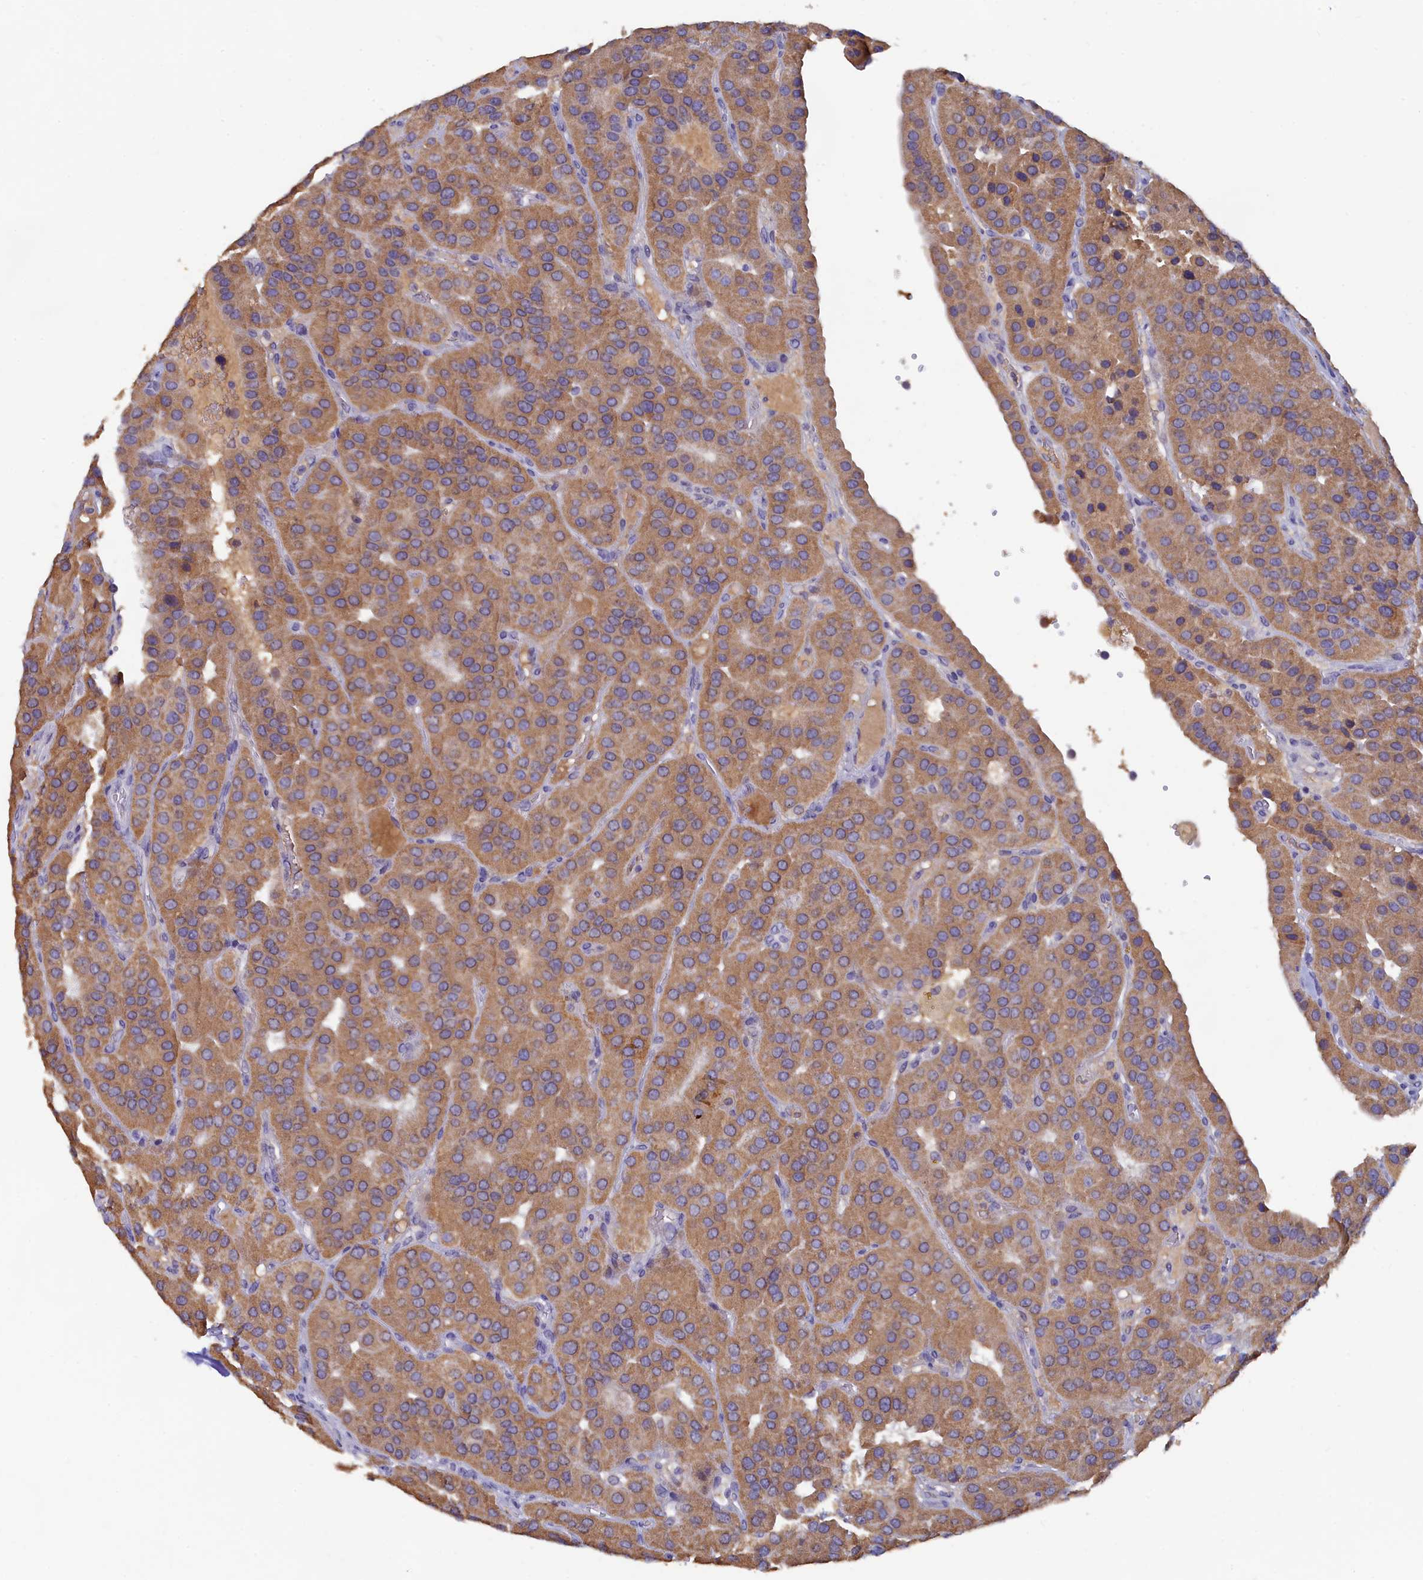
{"staining": {"intensity": "moderate", "quantity": ">75%", "location": "cytoplasmic/membranous"}, "tissue": "parathyroid gland", "cell_type": "Glandular cells", "image_type": "normal", "snomed": [{"axis": "morphology", "description": "Normal tissue, NOS"}, {"axis": "morphology", "description": "Adenoma, NOS"}, {"axis": "topography", "description": "Parathyroid gland"}], "caption": "A brown stain shows moderate cytoplasmic/membranous staining of a protein in glandular cells of unremarkable parathyroid gland. The staining is performed using DAB brown chromogen to label protein expression. The nuclei are counter-stained blue using hematoxylin.", "gene": "LRIF1", "patient": {"sex": "female", "age": 86}}